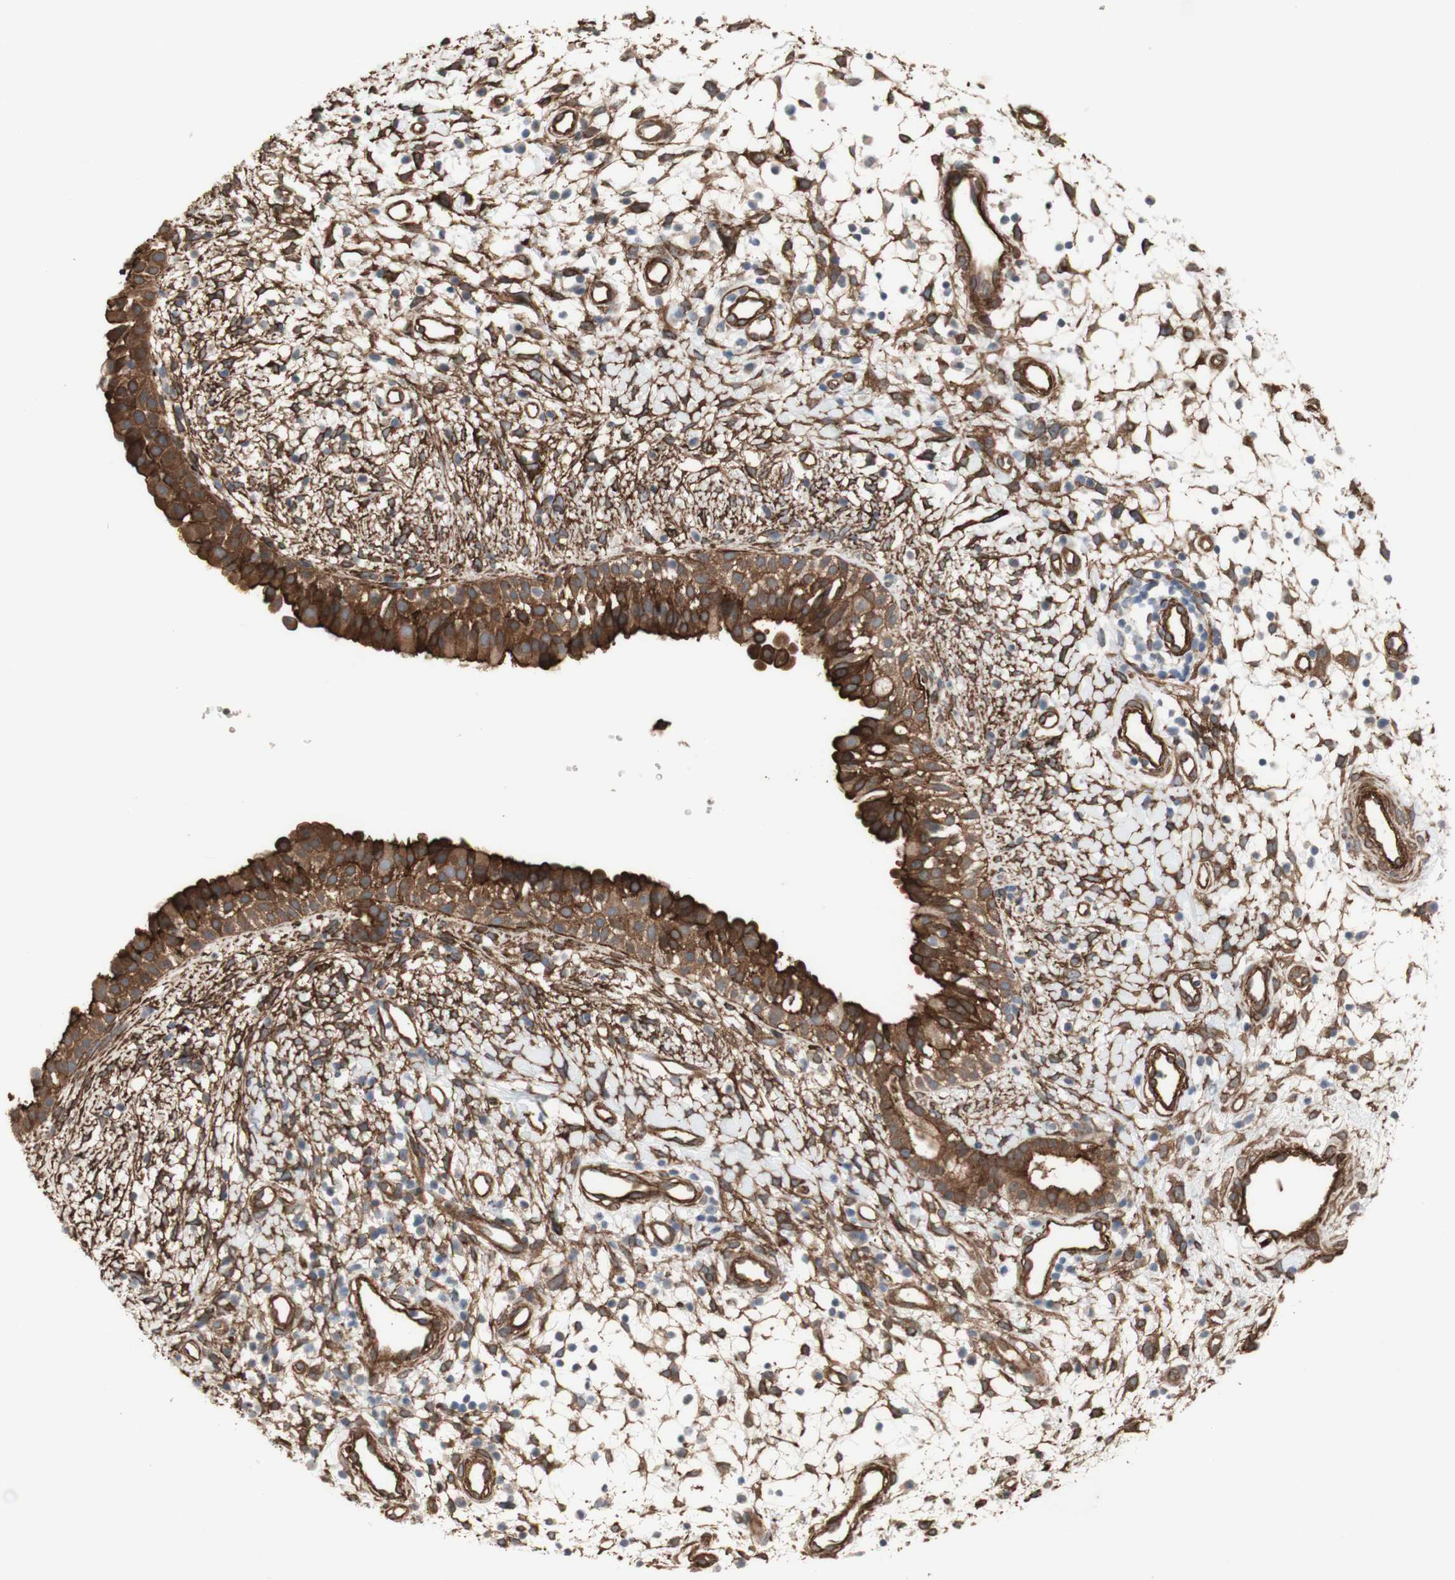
{"staining": {"intensity": "strong", "quantity": ">75%", "location": "cytoplasmic/membranous"}, "tissue": "nasopharynx", "cell_type": "Respiratory epithelial cells", "image_type": "normal", "snomed": [{"axis": "morphology", "description": "Normal tissue, NOS"}, {"axis": "topography", "description": "Nasopharynx"}], "caption": "This micrograph displays benign nasopharynx stained with immunohistochemistry (IHC) to label a protein in brown. The cytoplasmic/membranous of respiratory epithelial cells show strong positivity for the protein. Nuclei are counter-stained blue.", "gene": "CNN3", "patient": {"sex": "male", "age": 22}}